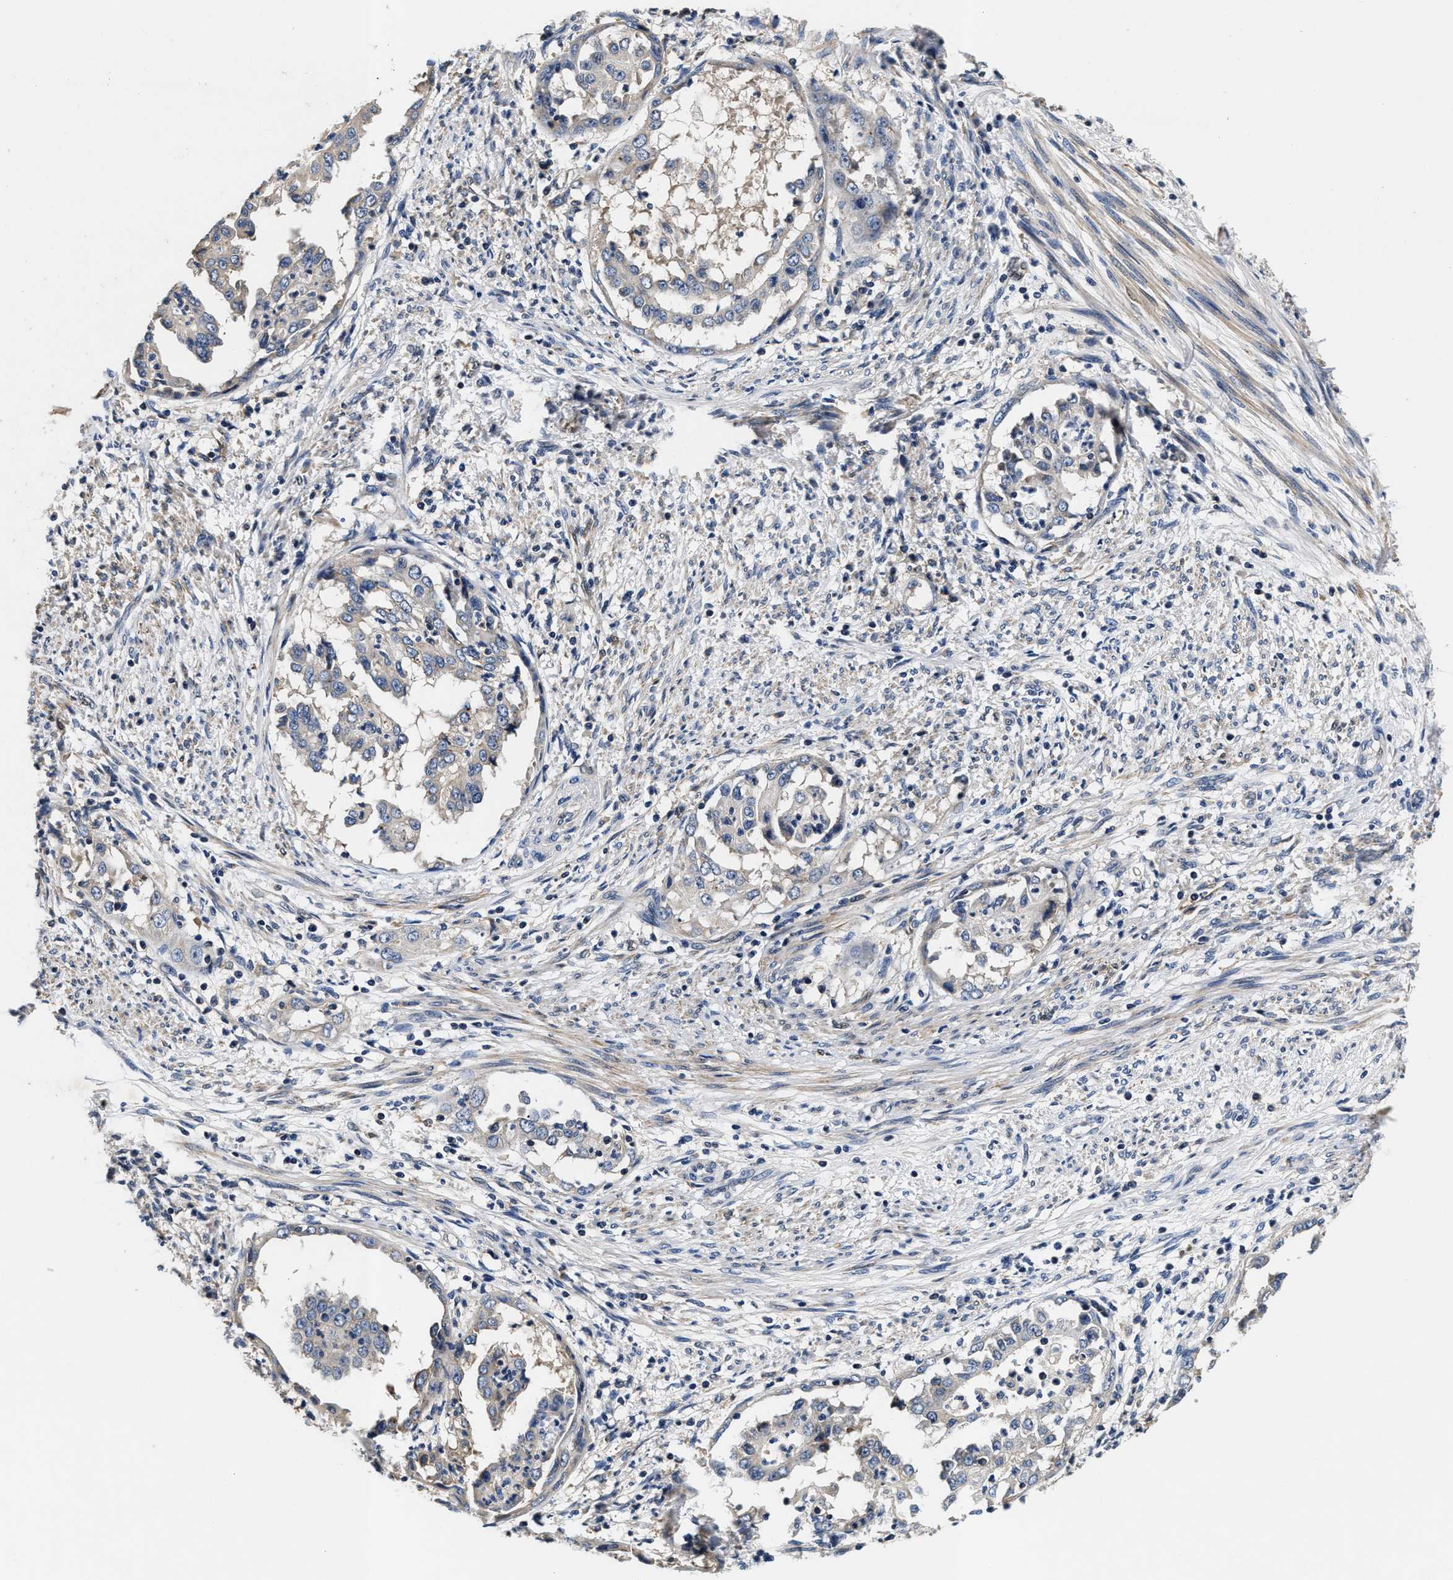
{"staining": {"intensity": "weak", "quantity": "<25%", "location": "cytoplasmic/membranous"}, "tissue": "endometrial cancer", "cell_type": "Tumor cells", "image_type": "cancer", "snomed": [{"axis": "morphology", "description": "Adenocarcinoma, NOS"}, {"axis": "topography", "description": "Endometrium"}], "caption": "Immunohistochemistry (IHC) histopathology image of endometrial adenocarcinoma stained for a protein (brown), which demonstrates no positivity in tumor cells.", "gene": "ANKIB1", "patient": {"sex": "female", "age": 85}}